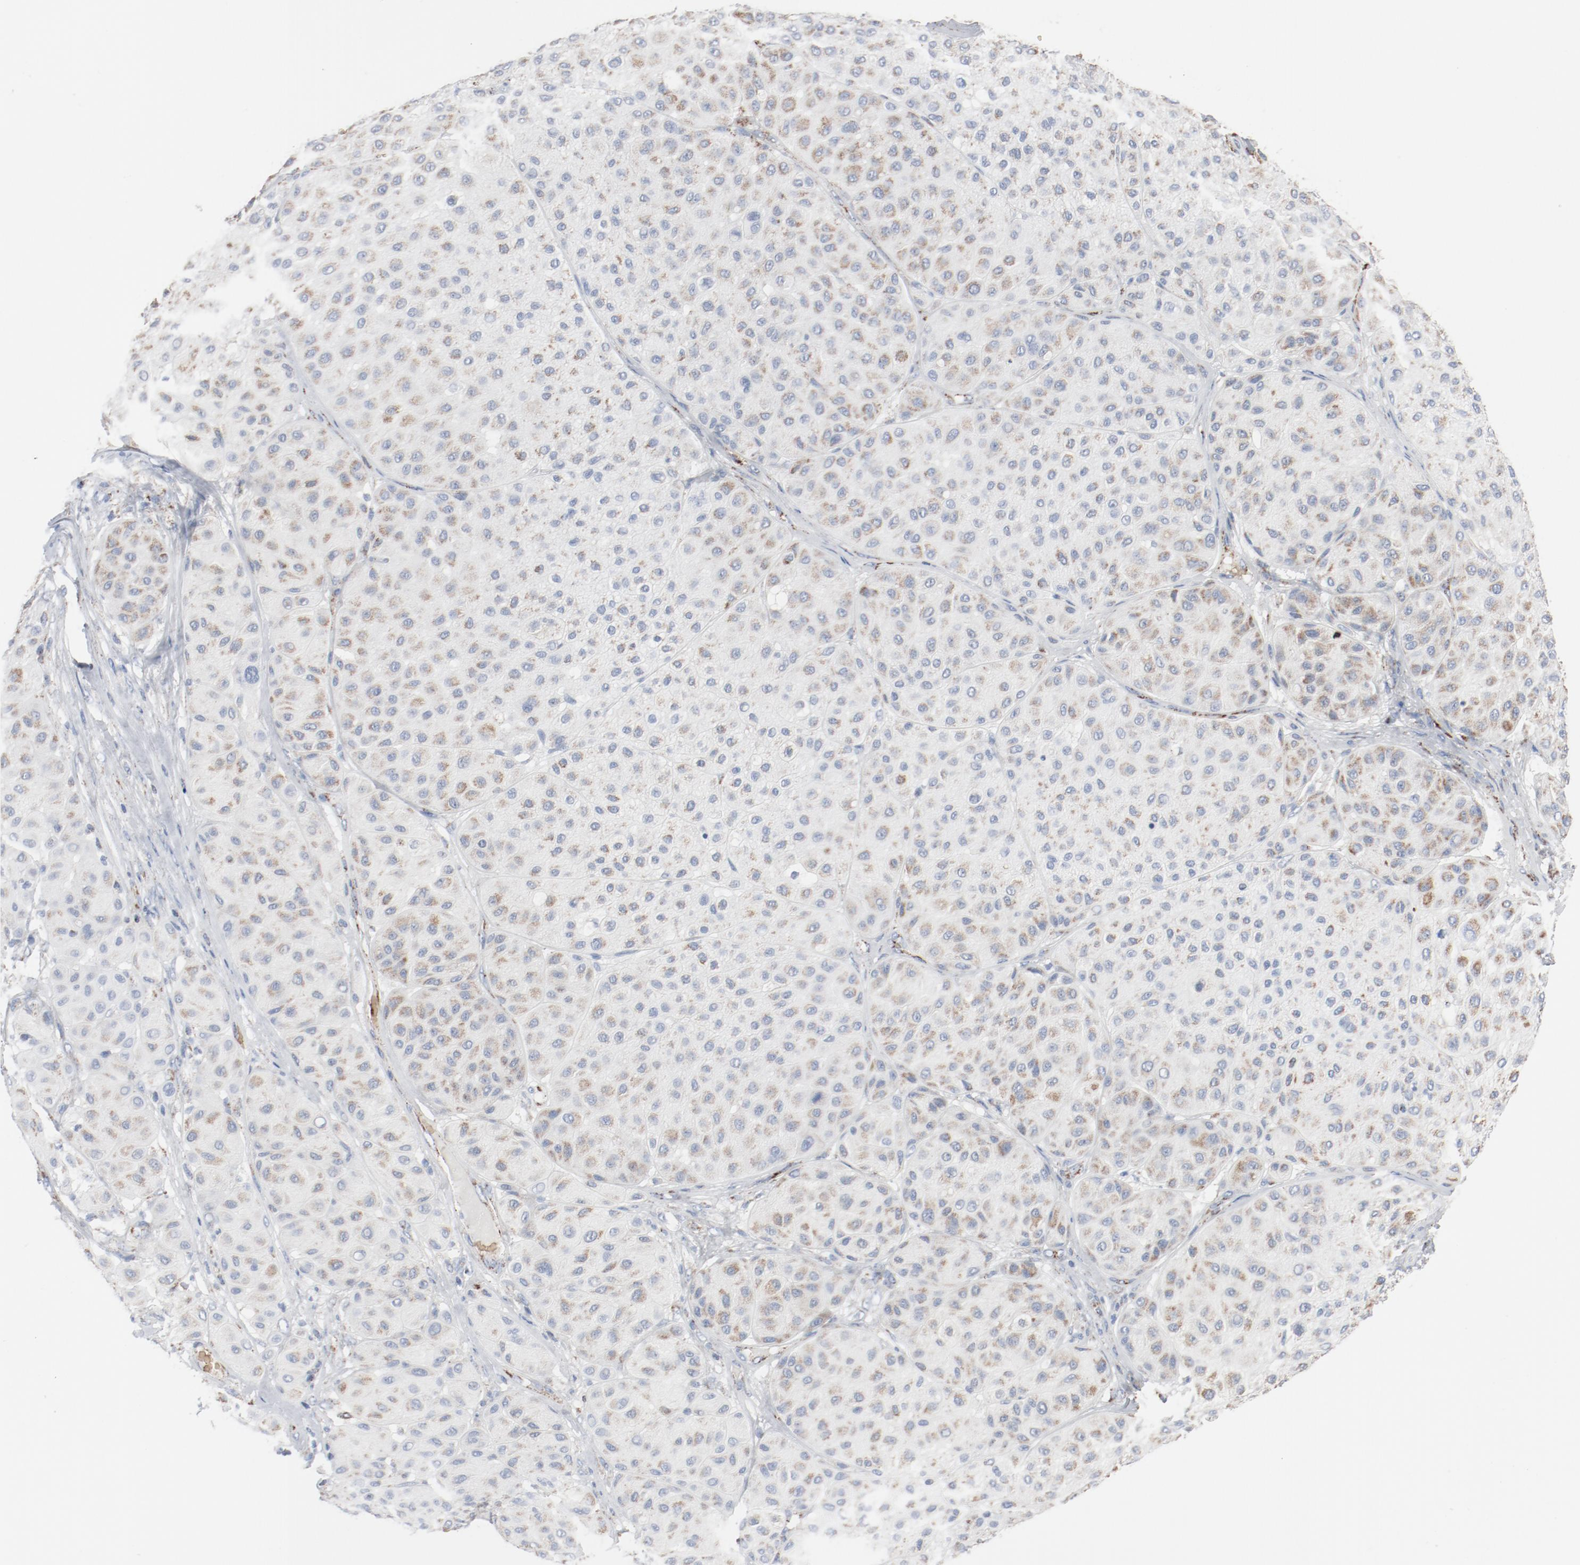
{"staining": {"intensity": "weak", "quantity": "25%-75%", "location": "cytoplasmic/membranous"}, "tissue": "melanoma", "cell_type": "Tumor cells", "image_type": "cancer", "snomed": [{"axis": "morphology", "description": "Normal tissue, NOS"}, {"axis": "morphology", "description": "Malignant melanoma, Metastatic site"}, {"axis": "topography", "description": "Skin"}], "caption": "About 25%-75% of tumor cells in melanoma demonstrate weak cytoplasmic/membranous protein expression as visualized by brown immunohistochemical staining.", "gene": "NDUFB8", "patient": {"sex": "male", "age": 41}}